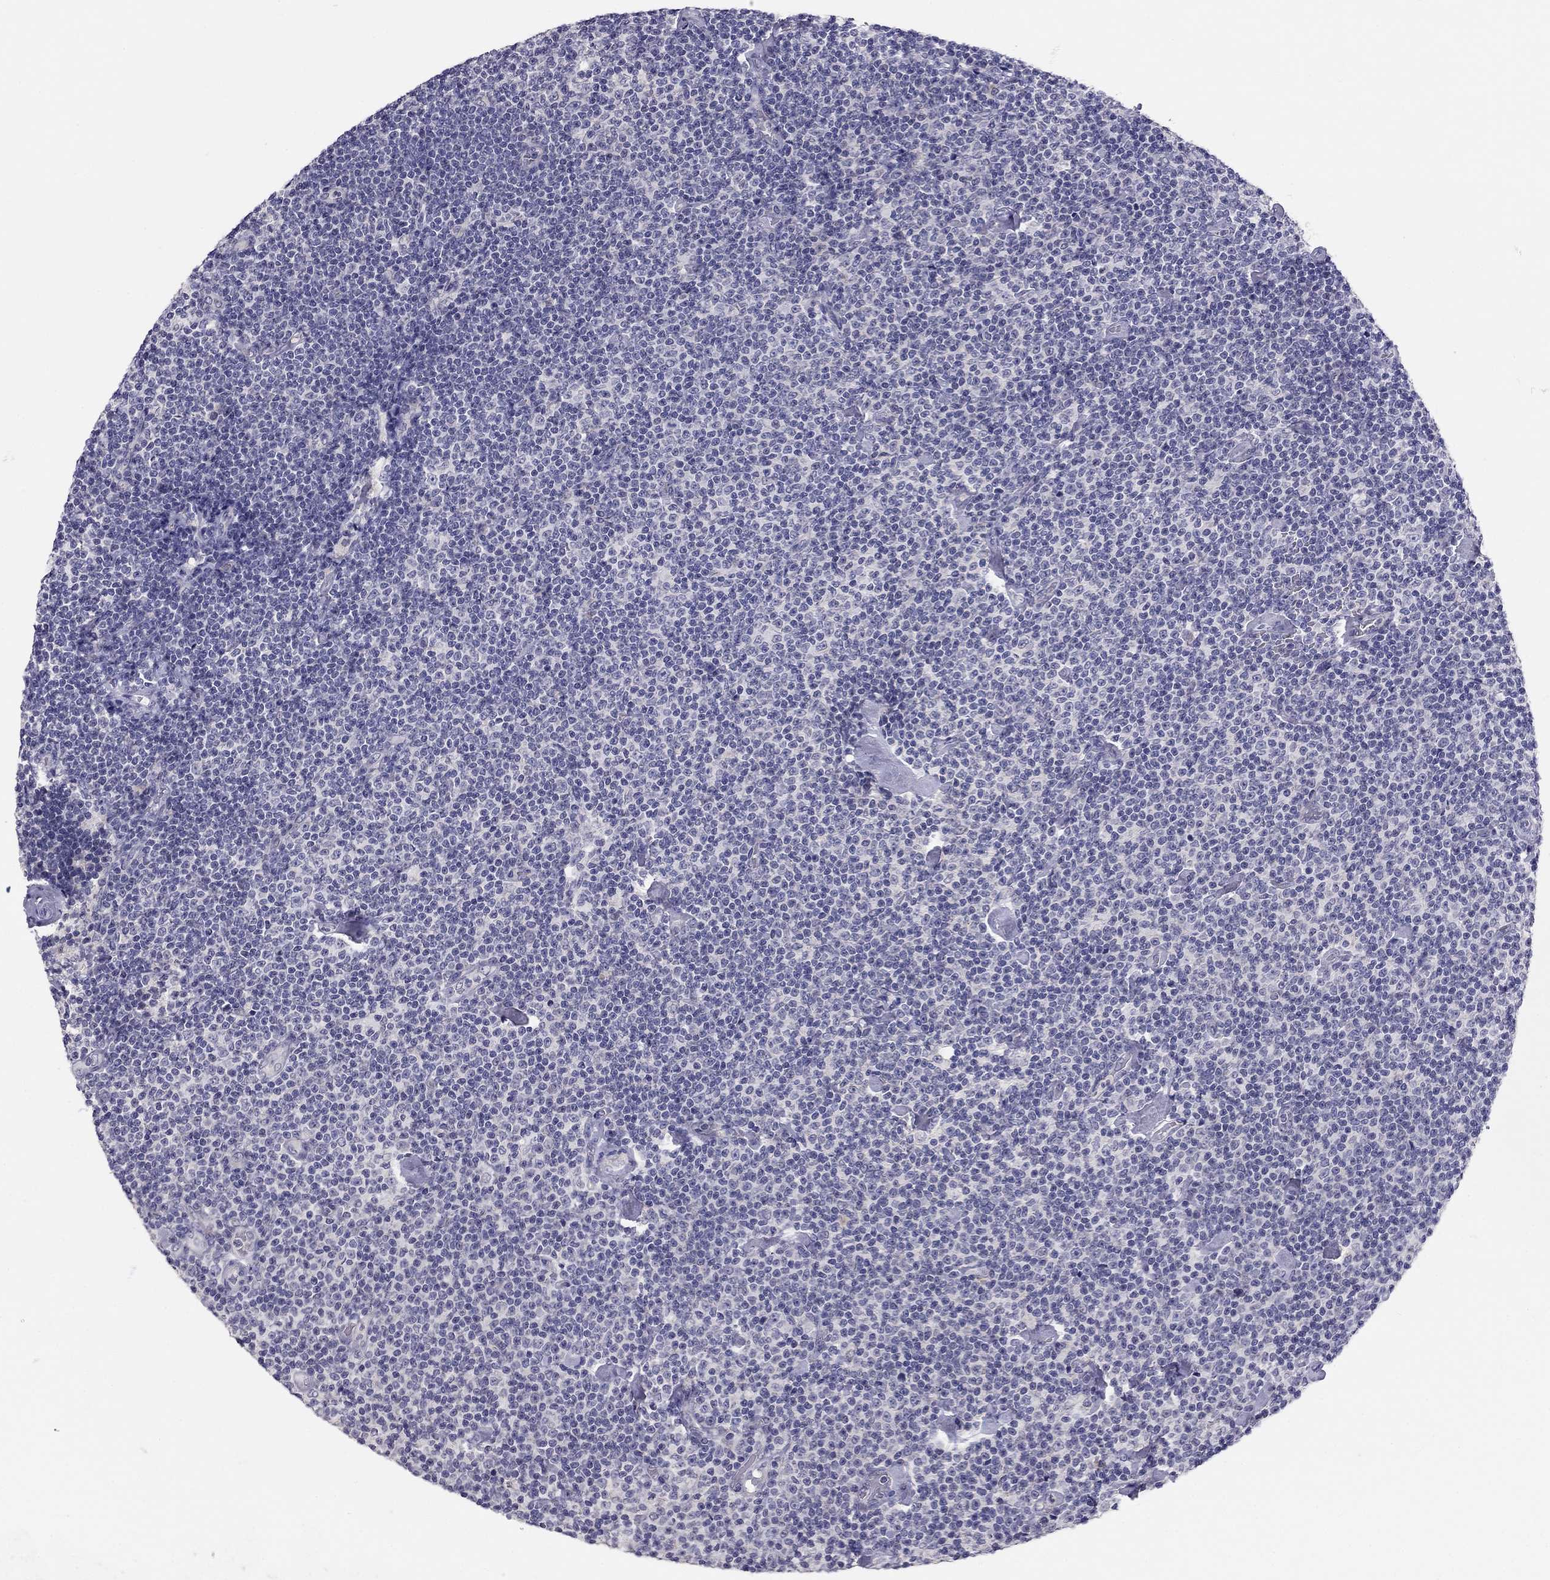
{"staining": {"intensity": "negative", "quantity": "none", "location": "none"}, "tissue": "lymphoma", "cell_type": "Tumor cells", "image_type": "cancer", "snomed": [{"axis": "morphology", "description": "Malignant lymphoma, non-Hodgkin's type, Low grade"}, {"axis": "topography", "description": "Lymph node"}], "caption": "The micrograph exhibits no significant staining in tumor cells of low-grade malignant lymphoma, non-Hodgkin's type. (Brightfield microscopy of DAB IHC at high magnification).", "gene": "SCARB1", "patient": {"sex": "male", "age": 81}}